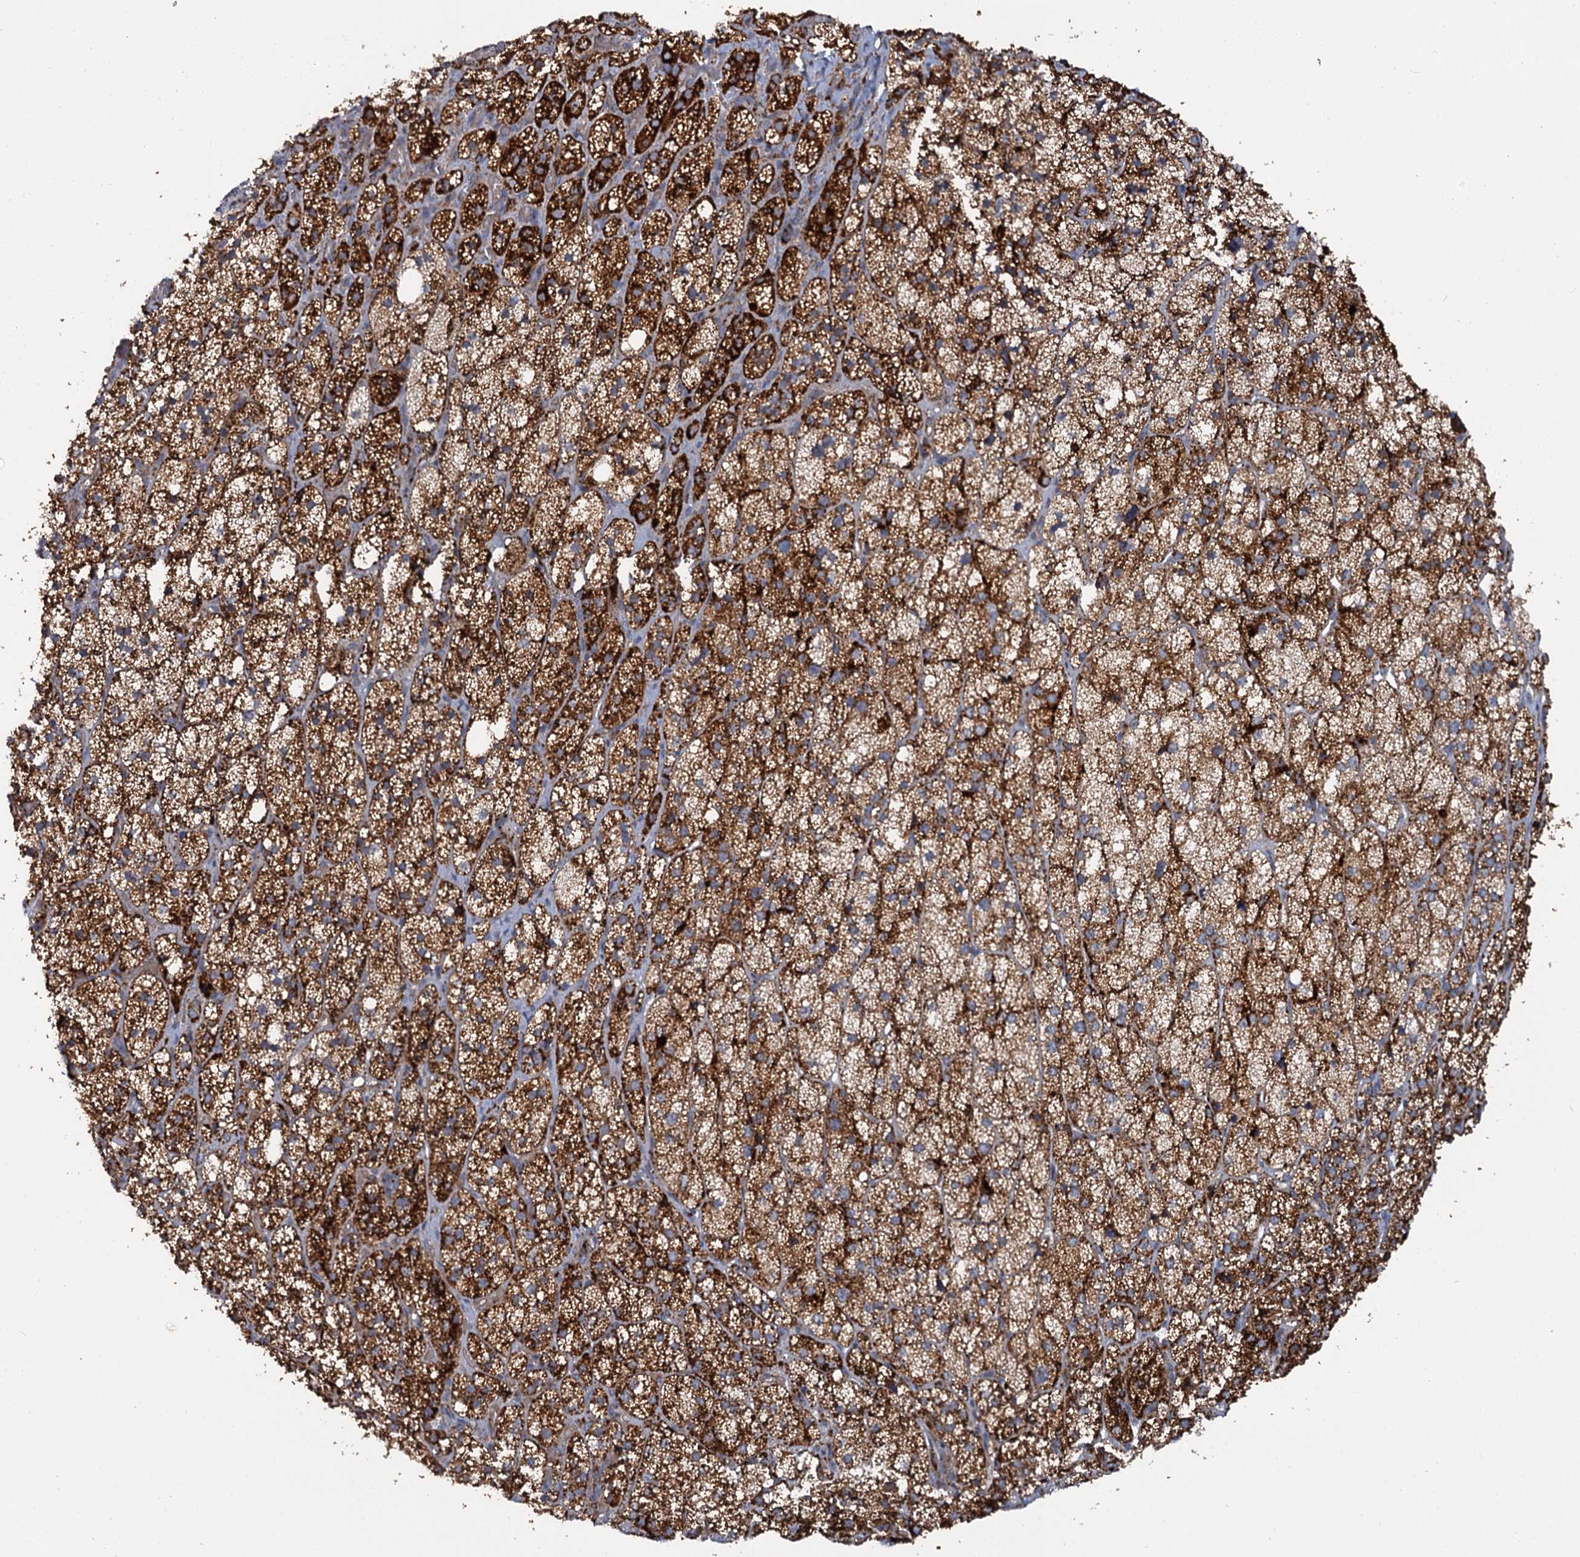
{"staining": {"intensity": "strong", "quantity": ">75%", "location": "cytoplasmic/membranous"}, "tissue": "adrenal gland", "cell_type": "Glandular cells", "image_type": "normal", "snomed": [{"axis": "morphology", "description": "Normal tissue, NOS"}, {"axis": "topography", "description": "Adrenal gland"}], "caption": "Approximately >75% of glandular cells in benign adrenal gland demonstrate strong cytoplasmic/membranous protein expression as visualized by brown immunohistochemical staining.", "gene": "GBA1", "patient": {"sex": "male", "age": 61}}